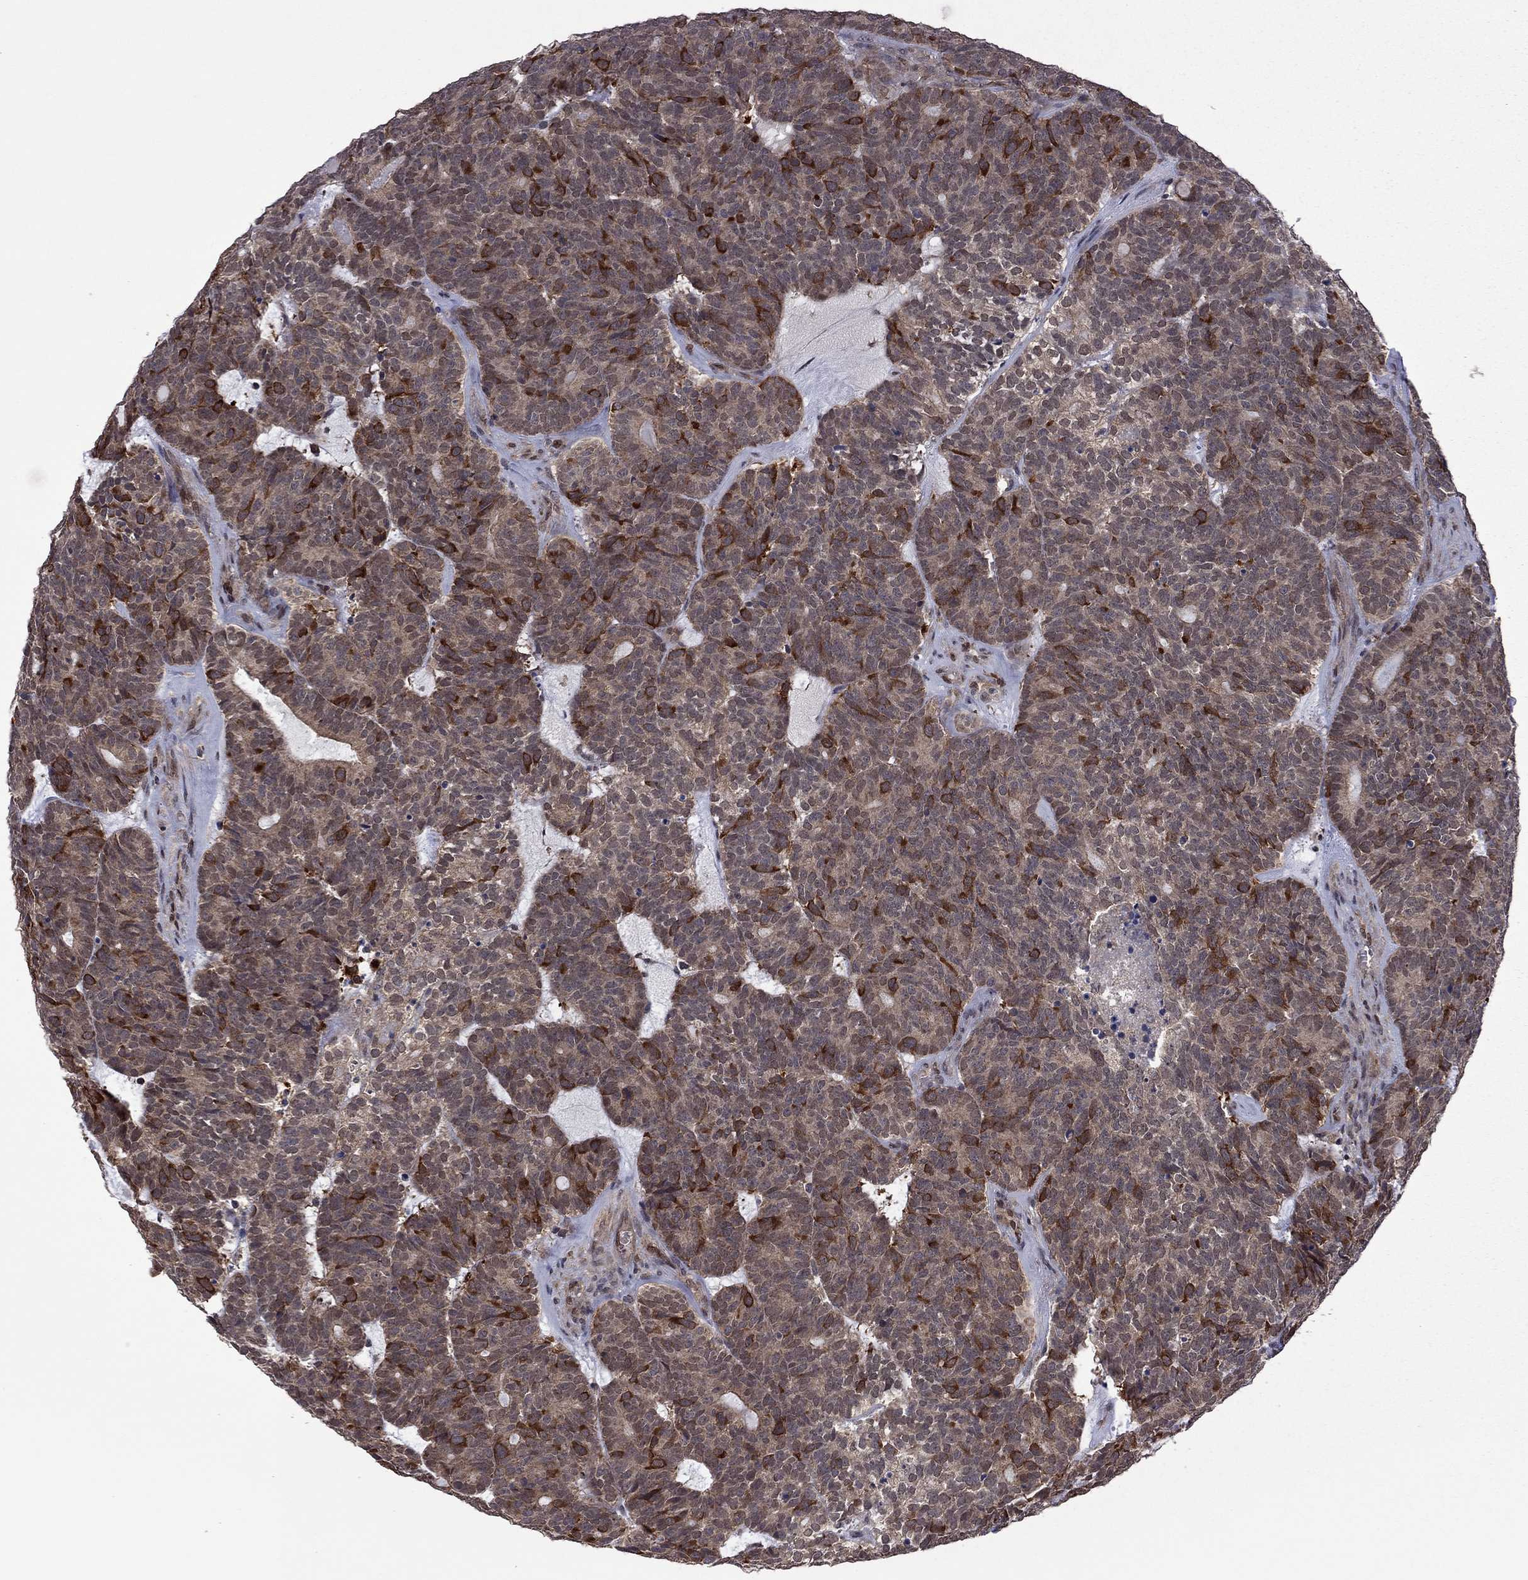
{"staining": {"intensity": "strong", "quantity": "<25%", "location": "cytoplasmic/membranous"}, "tissue": "head and neck cancer", "cell_type": "Tumor cells", "image_type": "cancer", "snomed": [{"axis": "morphology", "description": "Adenocarcinoma, NOS"}, {"axis": "topography", "description": "Head-Neck"}], "caption": "A photomicrograph of human head and neck adenocarcinoma stained for a protein displays strong cytoplasmic/membranous brown staining in tumor cells.", "gene": "GPAA1", "patient": {"sex": "female", "age": 81}}